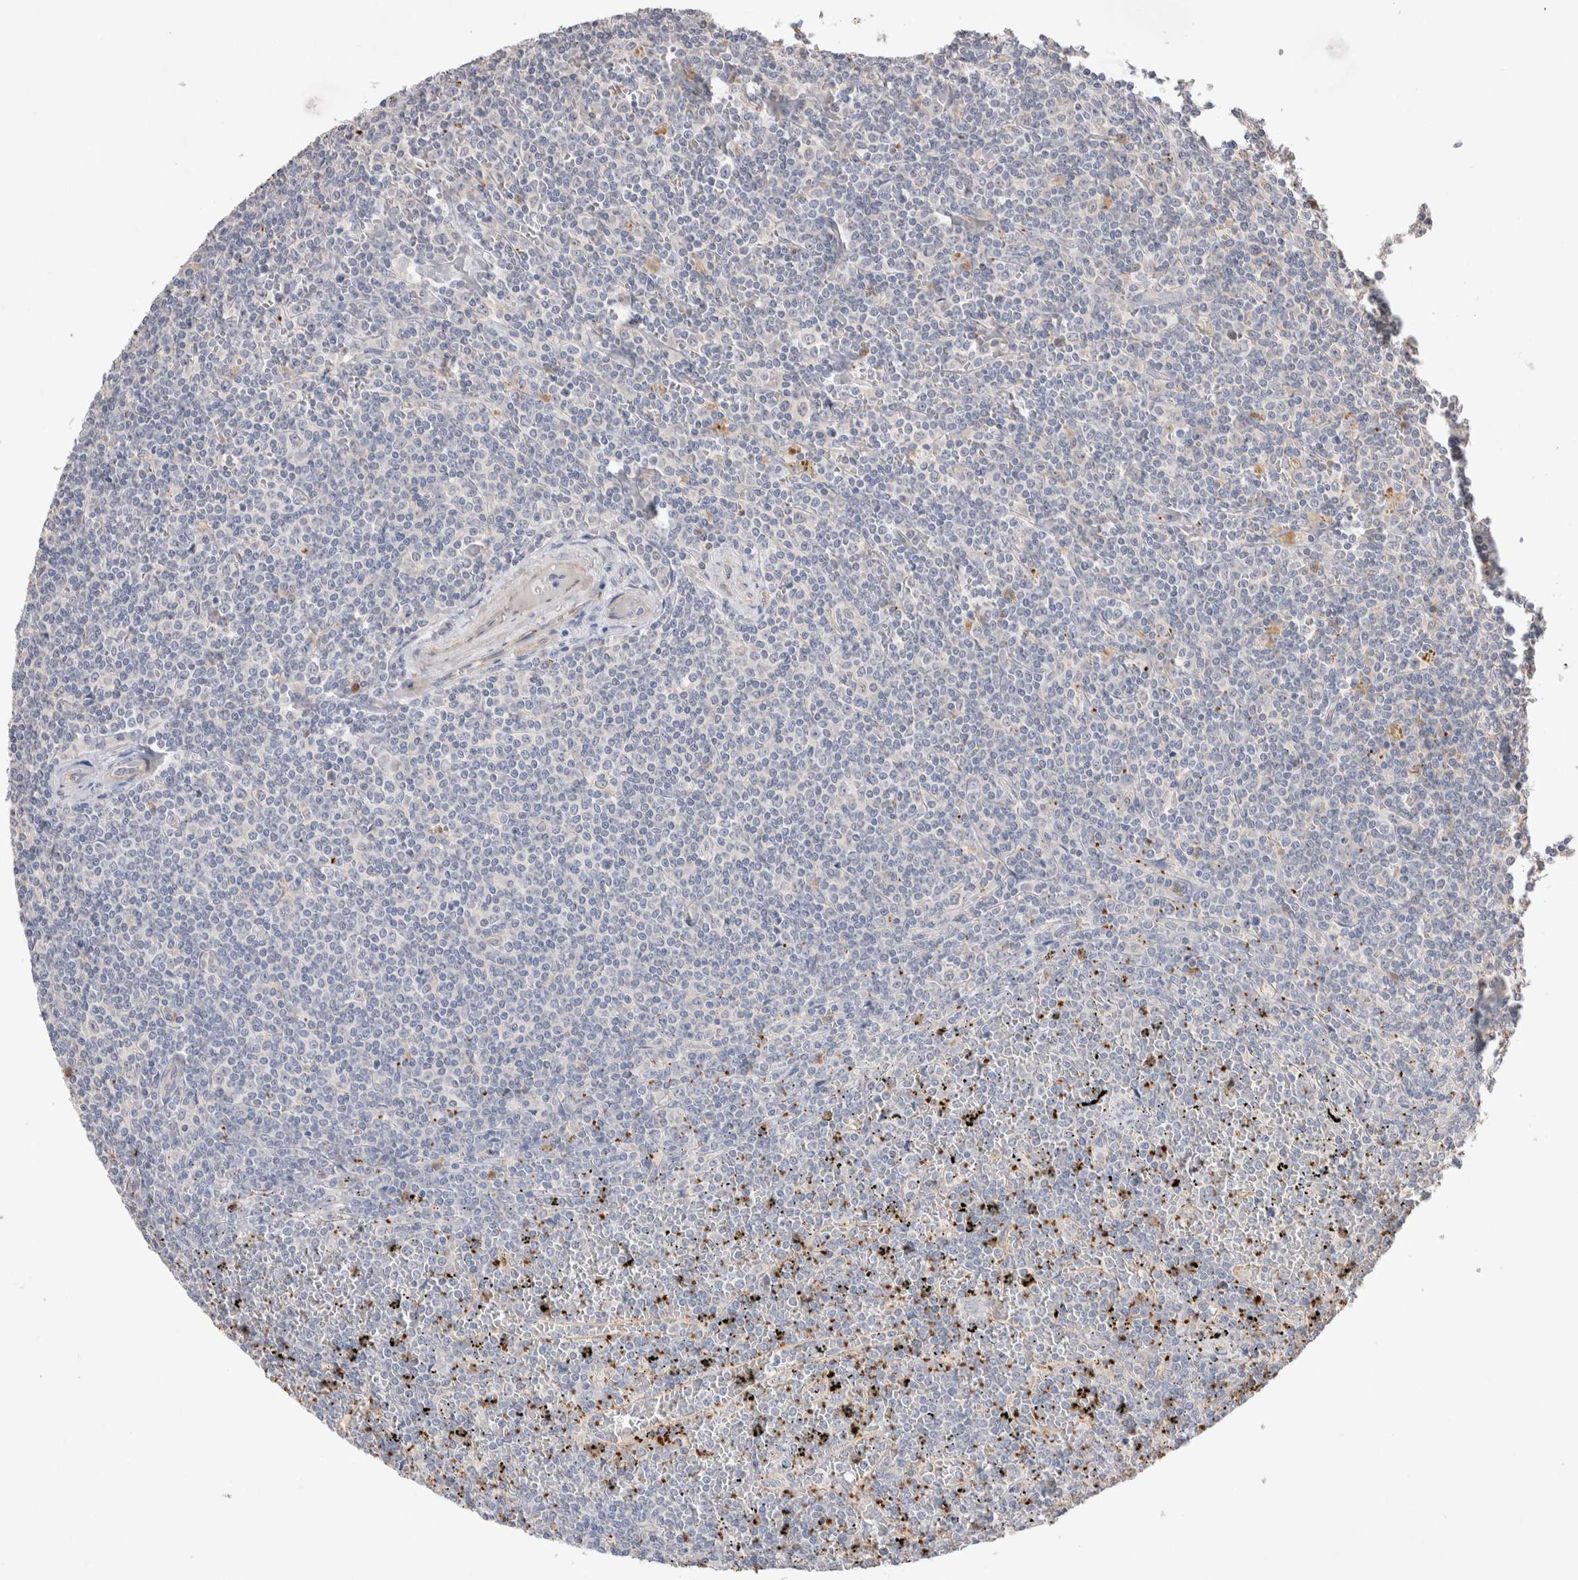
{"staining": {"intensity": "negative", "quantity": "none", "location": "none"}, "tissue": "lymphoma", "cell_type": "Tumor cells", "image_type": "cancer", "snomed": [{"axis": "morphology", "description": "Malignant lymphoma, non-Hodgkin's type, Low grade"}, {"axis": "topography", "description": "Spleen"}], "caption": "This is a micrograph of immunohistochemistry (IHC) staining of lymphoma, which shows no staining in tumor cells.", "gene": "FFAR2", "patient": {"sex": "female", "age": 19}}